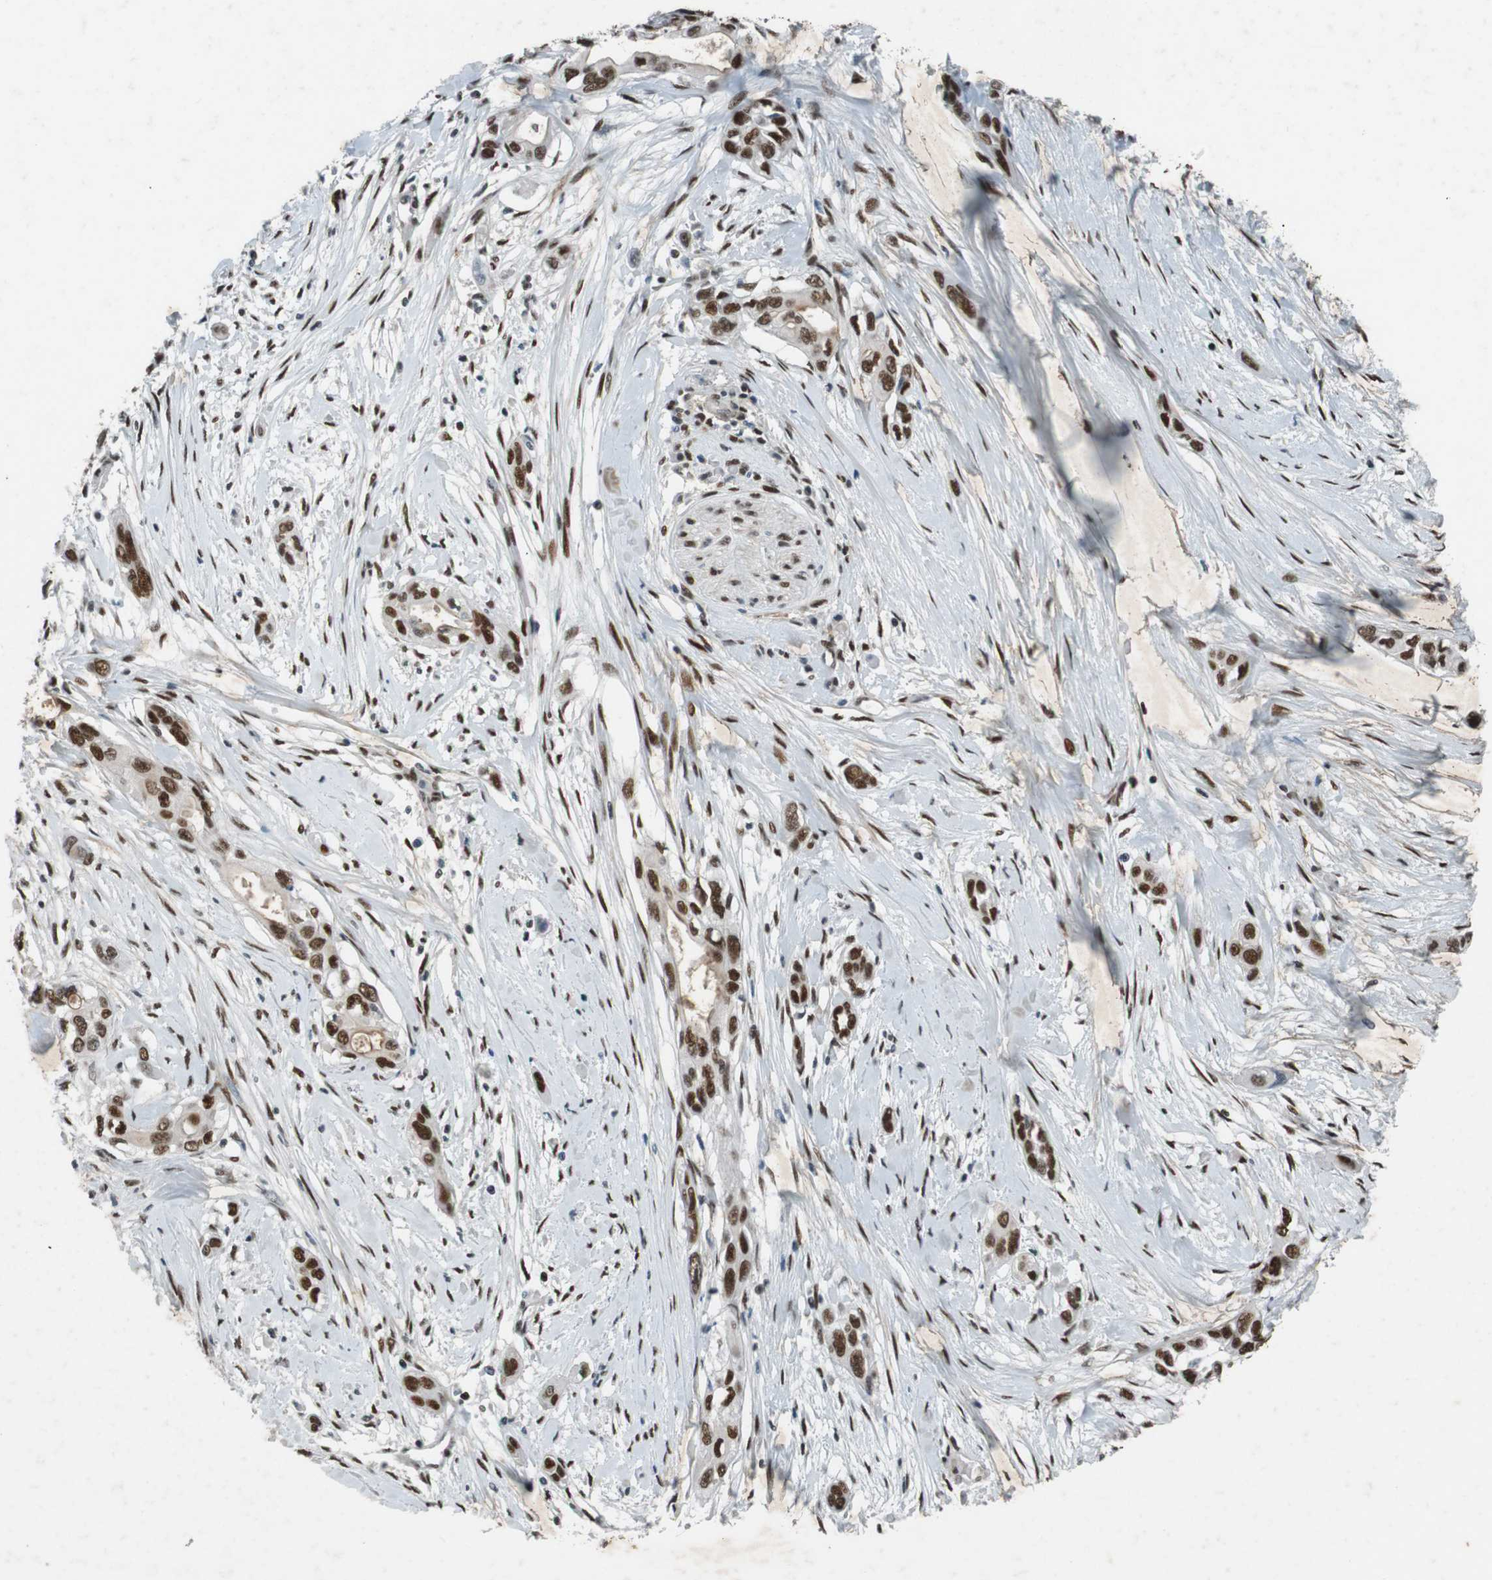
{"staining": {"intensity": "strong", "quantity": ">75%", "location": "nuclear"}, "tissue": "pancreatic cancer", "cell_type": "Tumor cells", "image_type": "cancer", "snomed": [{"axis": "morphology", "description": "Adenocarcinoma, NOS"}, {"axis": "topography", "description": "Pancreas"}], "caption": "DAB (3,3'-diaminobenzidine) immunohistochemical staining of human adenocarcinoma (pancreatic) demonstrates strong nuclear protein positivity in about >75% of tumor cells.", "gene": "HEXIM1", "patient": {"sex": "female", "age": 60}}